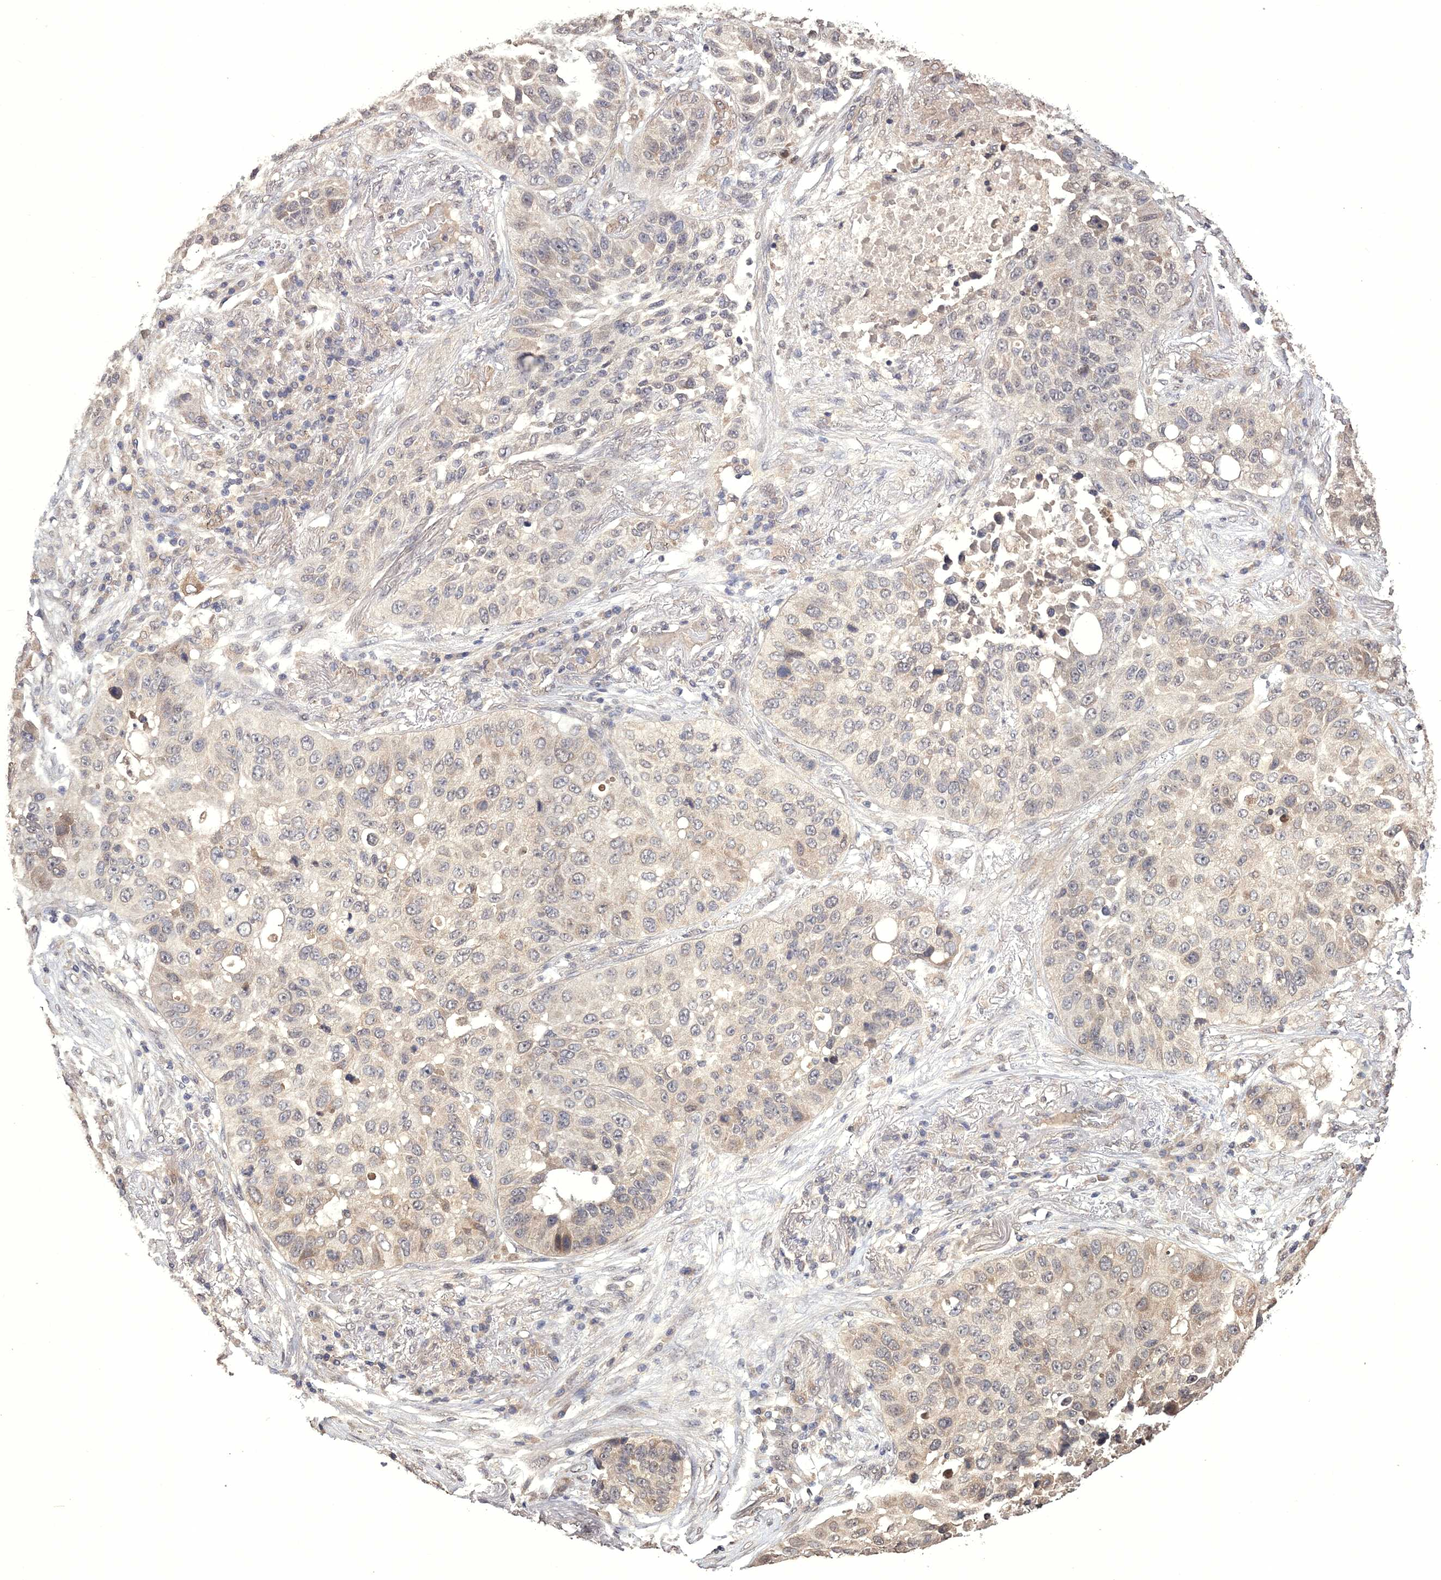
{"staining": {"intensity": "weak", "quantity": "<25%", "location": "cytoplasmic/membranous"}, "tissue": "lung cancer", "cell_type": "Tumor cells", "image_type": "cancer", "snomed": [{"axis": "morphology", "description": "Squamous cell carcinoma, NOS"}, {"axis": "topography", "description": "Lung"}], "caption": "The photomicrograph reveals no staining of tumor cells in lung cancer (squamous cell carcinoma).", "gene": "GPN1", "patient": {"sex": "male", "age": 57}}